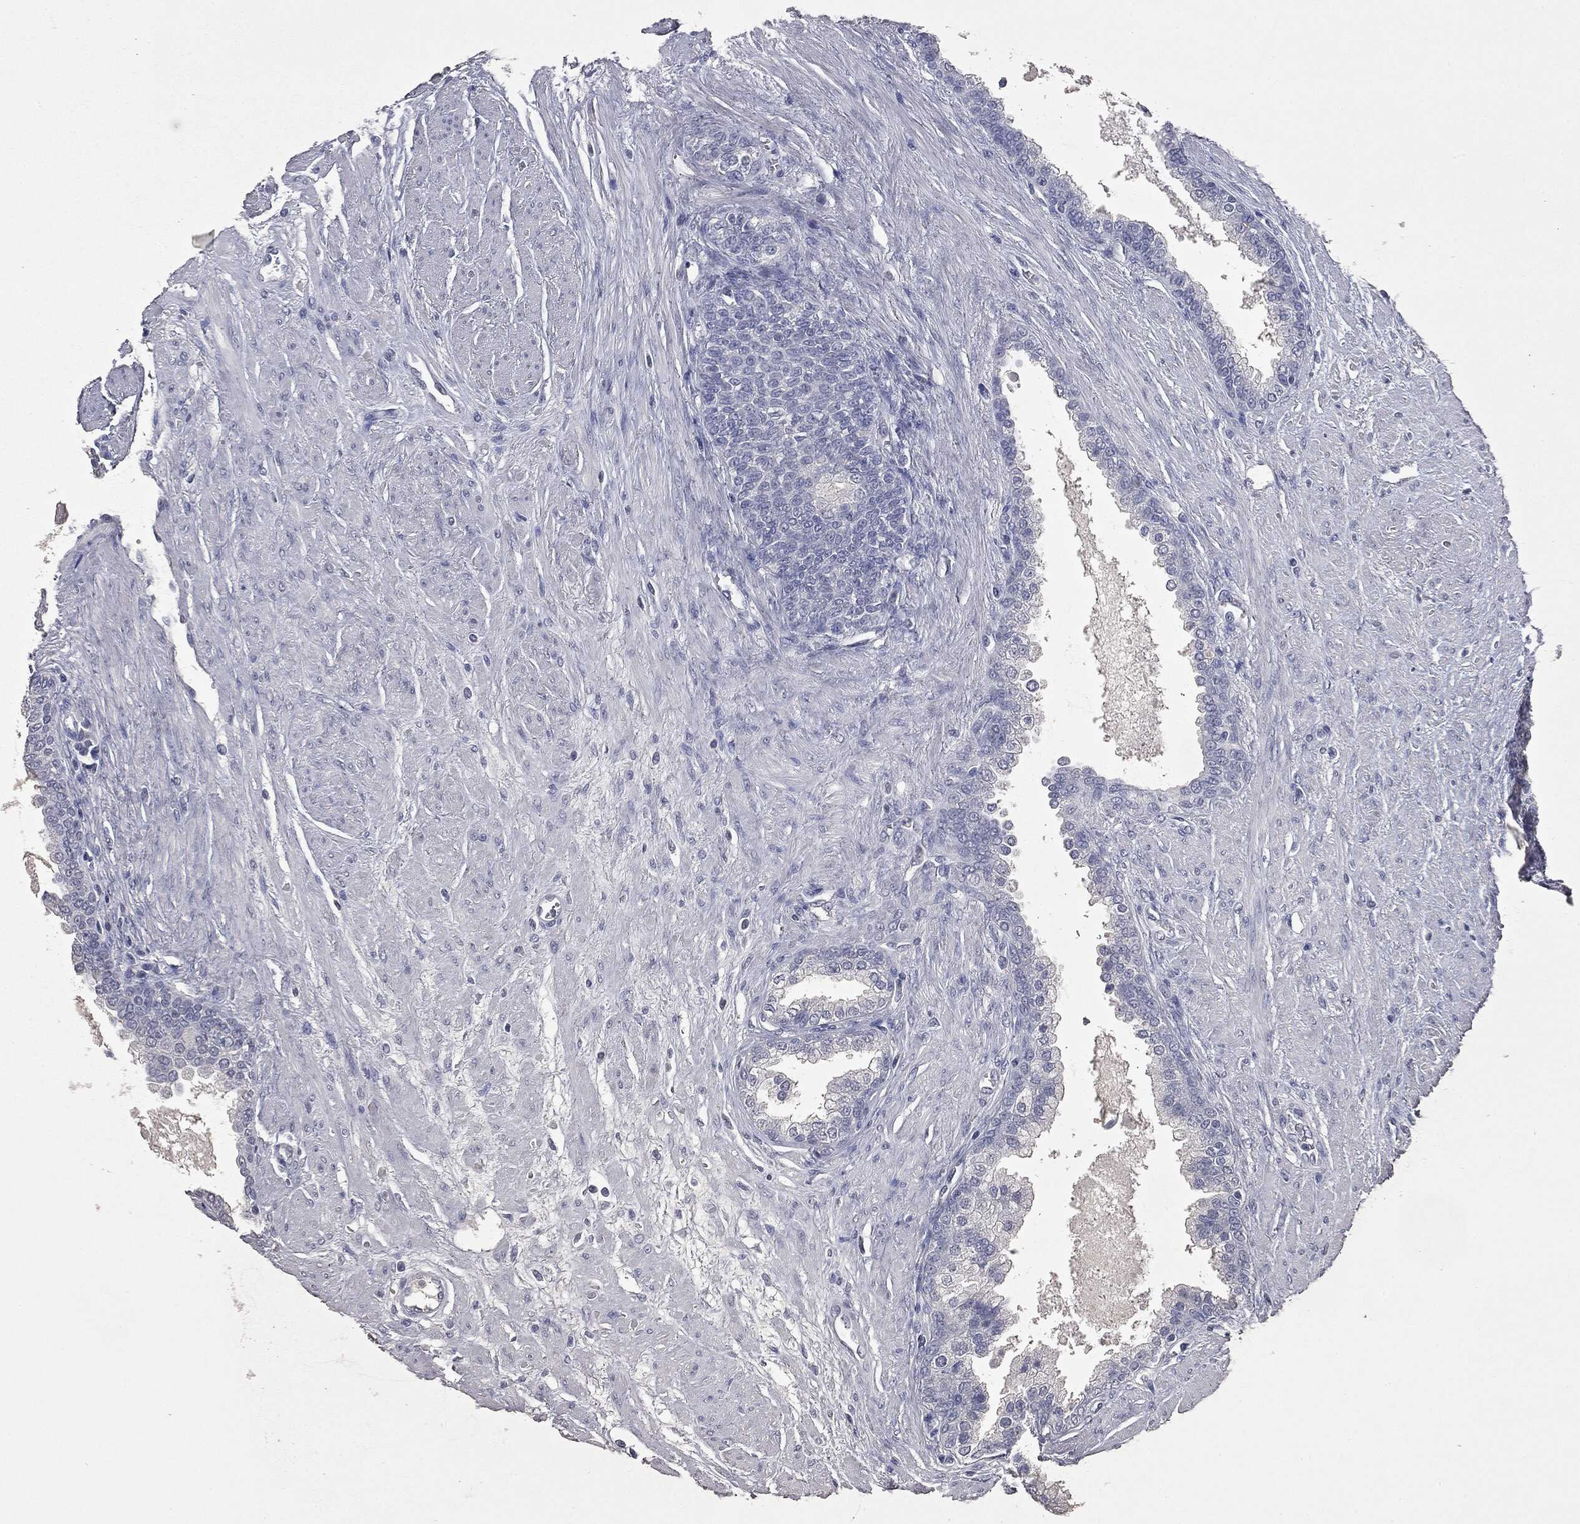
{"staining": {"intensity": "negative", "quantity": "none", "location": "none"}, "tissue": "prostate cancer", "cell_type": "Tumor cells", "image_type": "cancer", "snomed": [{"axis": "morphology", "description": "Adenocarcinoma, NOS"}, {"axis": "topography", "description": "Prostate and seminal vesicle, NOS"}, {"axis": "topography", "description": "Prostate"}], "caption": "Immunohistochemical staining of human prostate adenocarcinoma shows no significant staining in tumor cells.", "gene": "ATP2A1", "patient": {"sex": "male", "age": 62}}